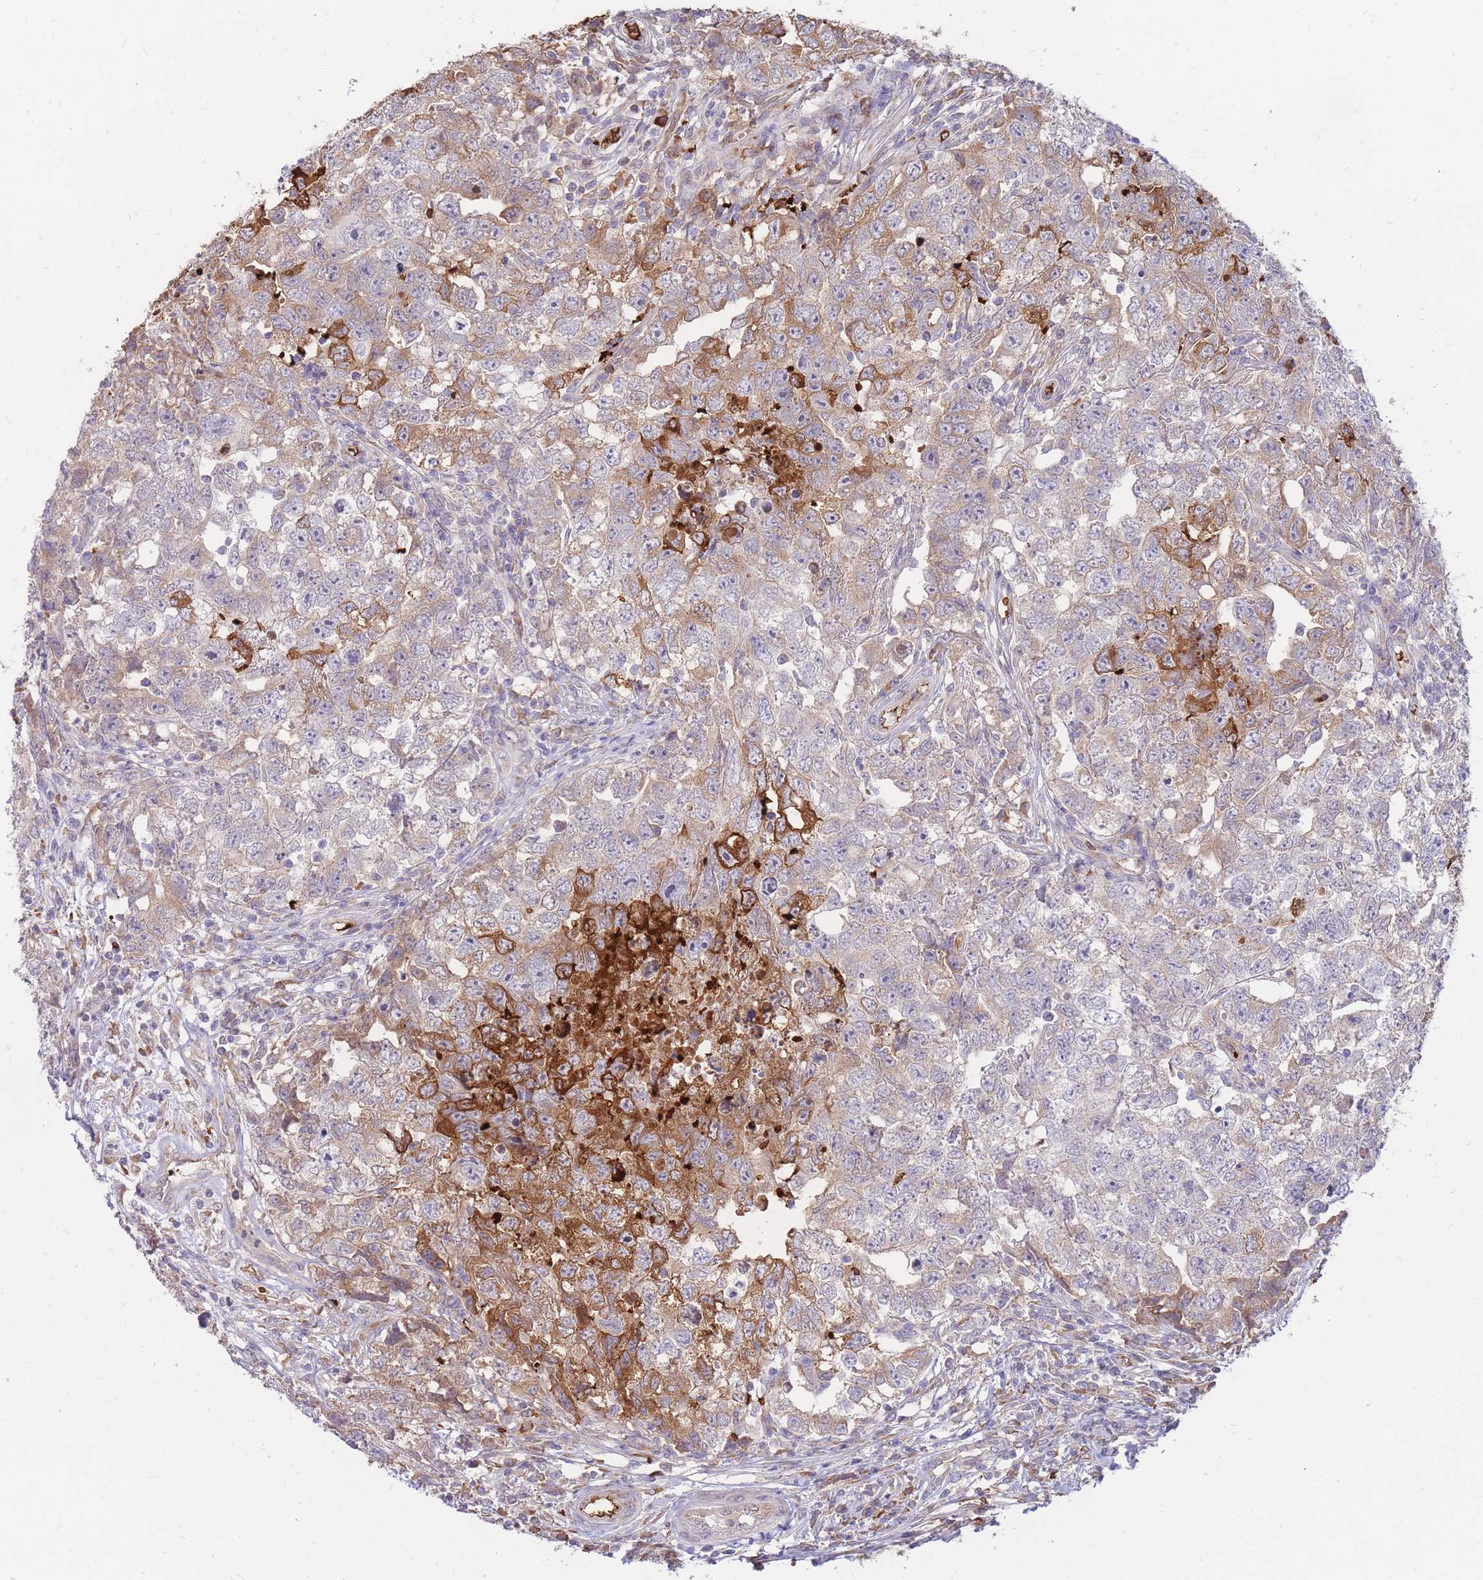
{"staining": {"intensity": "moderate", "quantity": "<25%", "location": "cytoplasmic/membranous"}, "tissue": "testis cancer", "cell_type": "Tumor cells", "image_type": "cancer", "snomed": [{"axis": "morphology", "description": "Carcinoma, Embryonal, NOS"}, {"axis": "topography", "description": "Testis"}], "caption": "DAB (3,3'-diaminobenzidine) immunohistochemical staining of human testis cancer exhibits moderate cytoplasmic/membranous protein positivity in about <25% of tumor cells.", "gene": "ATP10D", "patient": {"sex": "male", "age": 22}}